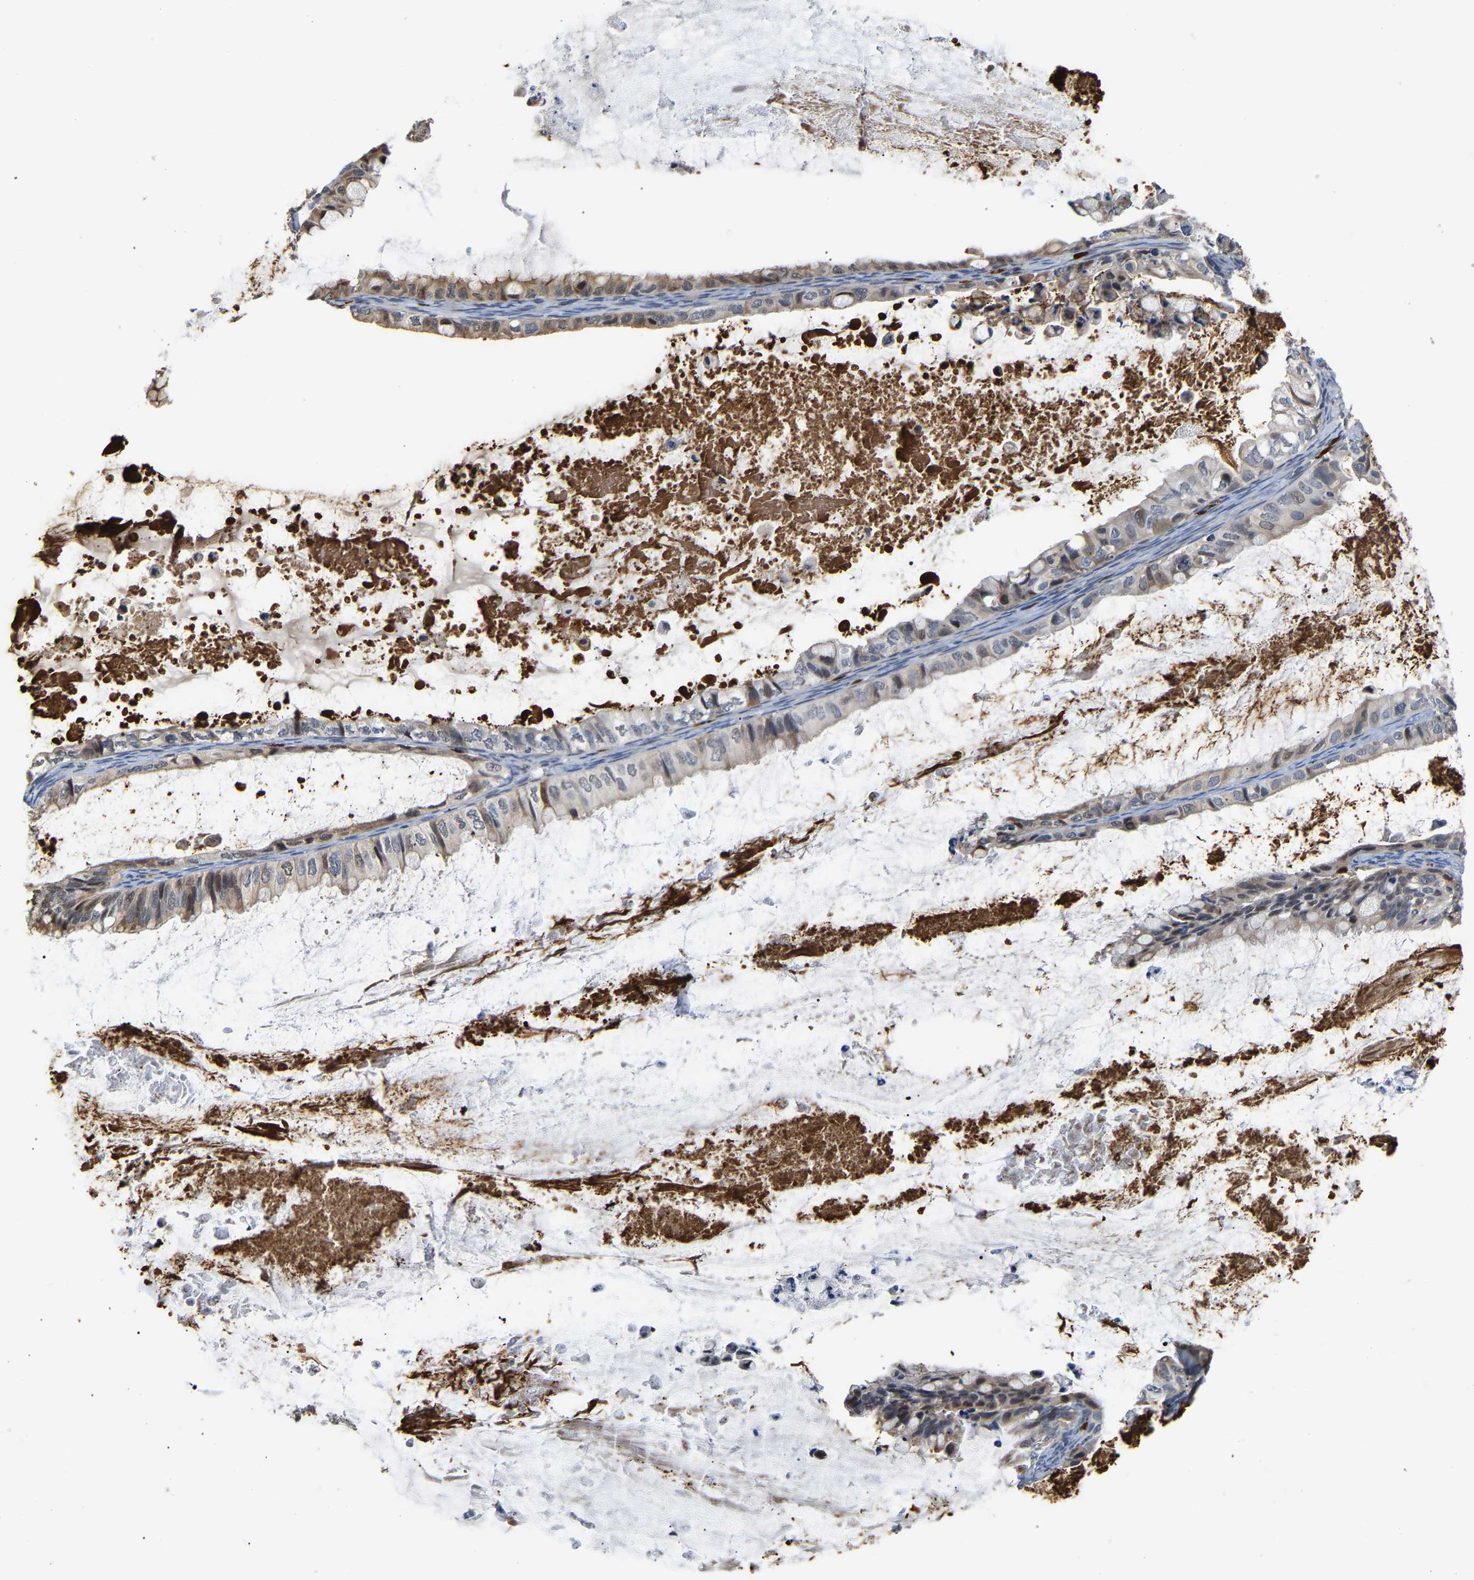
{"staining": {"intensity": "weak", "quantity": "25%-75%", "location": "cytoplasmic/membranous"}, "tissue": "ovarian cancer", "cell_type": "Tumor cells", "image_type": "cancer", "snomed": [{"axis": "morphology", "description": "Cystadenocarcinoma, mucinous, NOS"}, {"axis": "topography", "description": "Ovary"}], "caption": "Immunohistochemical staining of human mucinous cystadenocarcinoma (ovarian) exhibits low levels of weak cytoplasmic/membranous protein expression in approximately 25%-75% of tumor cells. The protein is shown in brown color, while the nuclei are stained blue.", "gene": "TDRD7", "patient": {"sex": "female", "age": 80}}